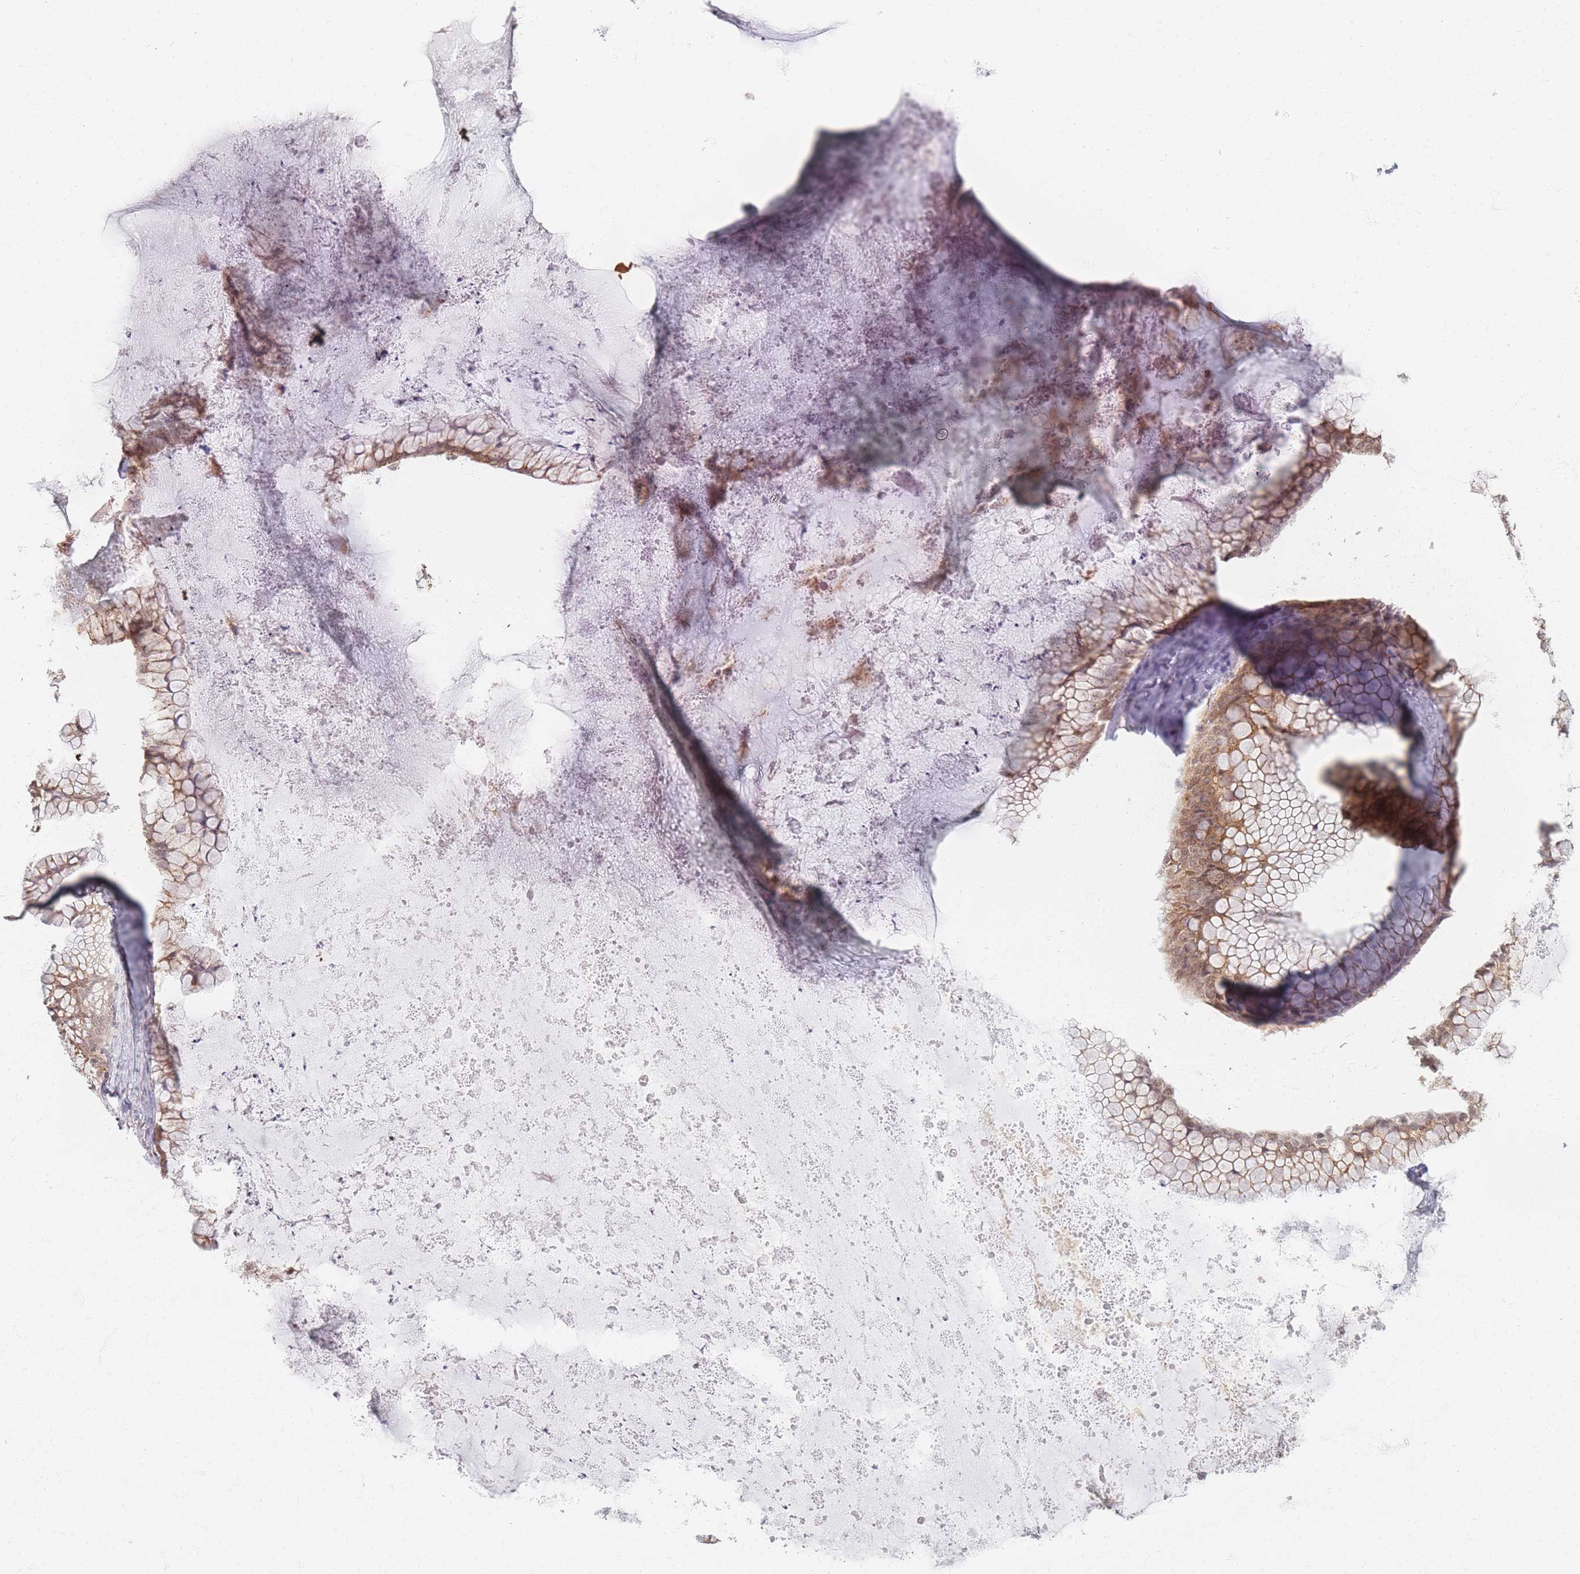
{"staining": {"intensity": "moderate", "quantity": ">75%", "location": "cytoplasmic/membranous,nuclear"}, "tissue": "ovarian cancer", "cell_type": "Tumor cells", "image_type": "cancer", "snomed": [{"axis": "morphology", "description": "Cystadenocarcinoma, mucinous, NOS"}, {"axis": "topography", "description": "Ovary"}], "caption": "Immunohistochemistry photomicrograph of ovarian mucinous cystadenocarcinoma stained for a protein (brown), which reveals medium levels of moderate cytoplasmic/membranous and nuclear staining in approximately >75% of tumor cells.", "gene": "SPATA45", "patient": {"sex": "female", "age": 35}}